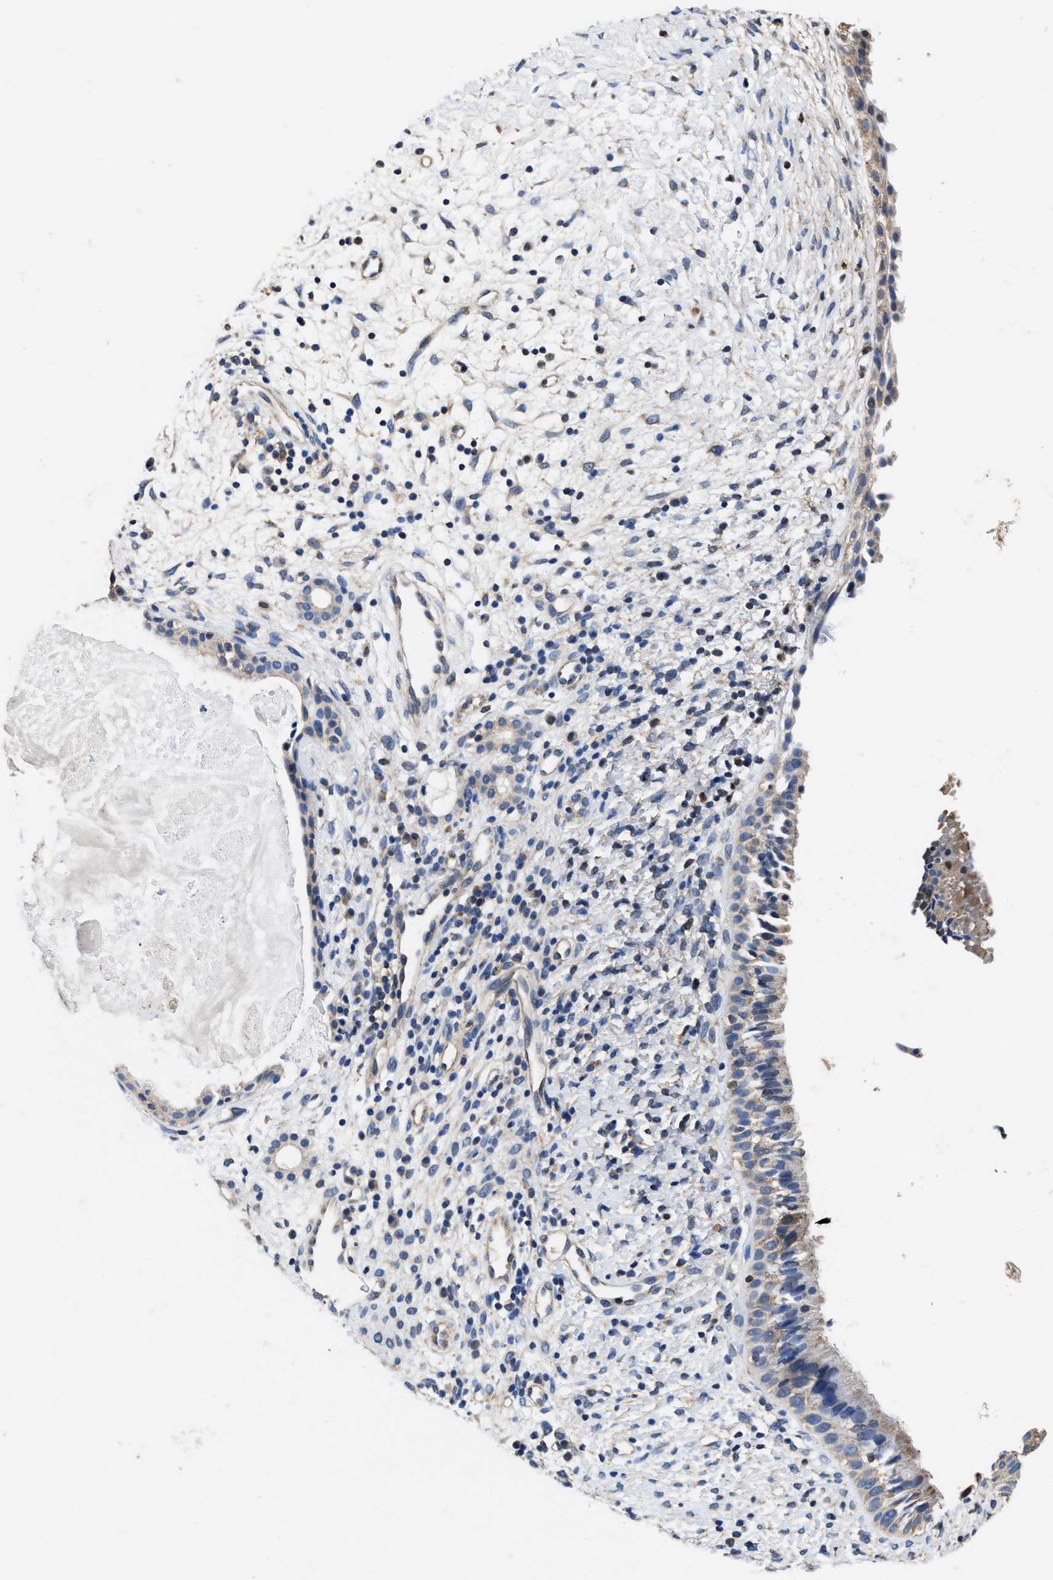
{"staining": {"intensity": "weak", "quantity": "25%-75%", "location": "cytoplasmic/membranous"}, "tissue": "nasopharynx", "cell_type": "Respiratory epithelial cells", "image_type": "normal", "snomed": [{"axis": "morphology", "description": "Normal tissue, NOS"}, {"axis": "topography", "description": "Nasopharynx"}], "caption": "About 25%-75% of respiratory epithelial cells in normal human nasopharynx display weak cytoplasmic/membranous protein positivity as visualized by brown immunohistochemical staining.", "gene": "ACLY", "patient": {"sex": "male", "age": 22}}